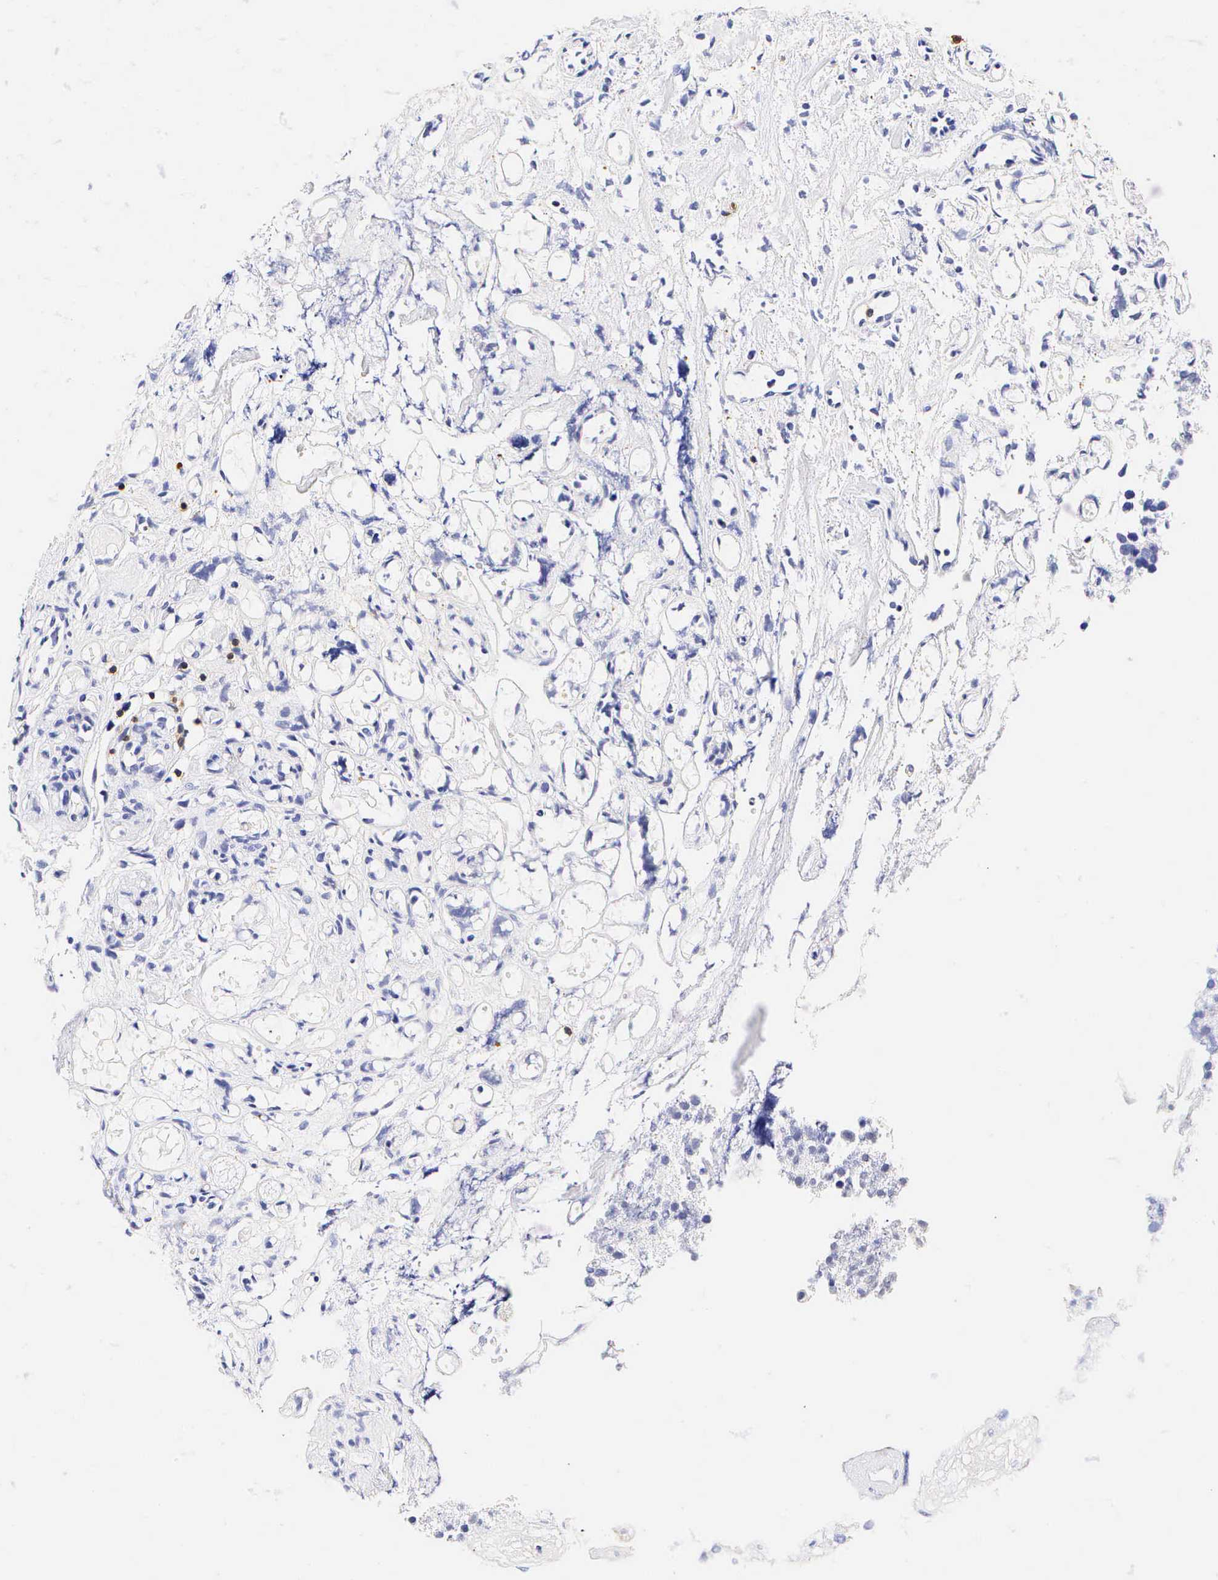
{"staining": {"intensity": "negative", "quantity": "none", "location": "none"}, "tissue": "glioma", "cell_type": "Tumor cells", "image_type": "cancer", "snomed": [{"axis": "morphology", "description": "Glioma, malignant, High grade"}, {"axis": "topography", "description": "Brain"}], "caption": "Glioma stained for a protein using immunohistochemistry (IHC) exhibits no staining tumor cells.", "gene": "CD3E", "patient": {"sex": "male", "age": 77}}